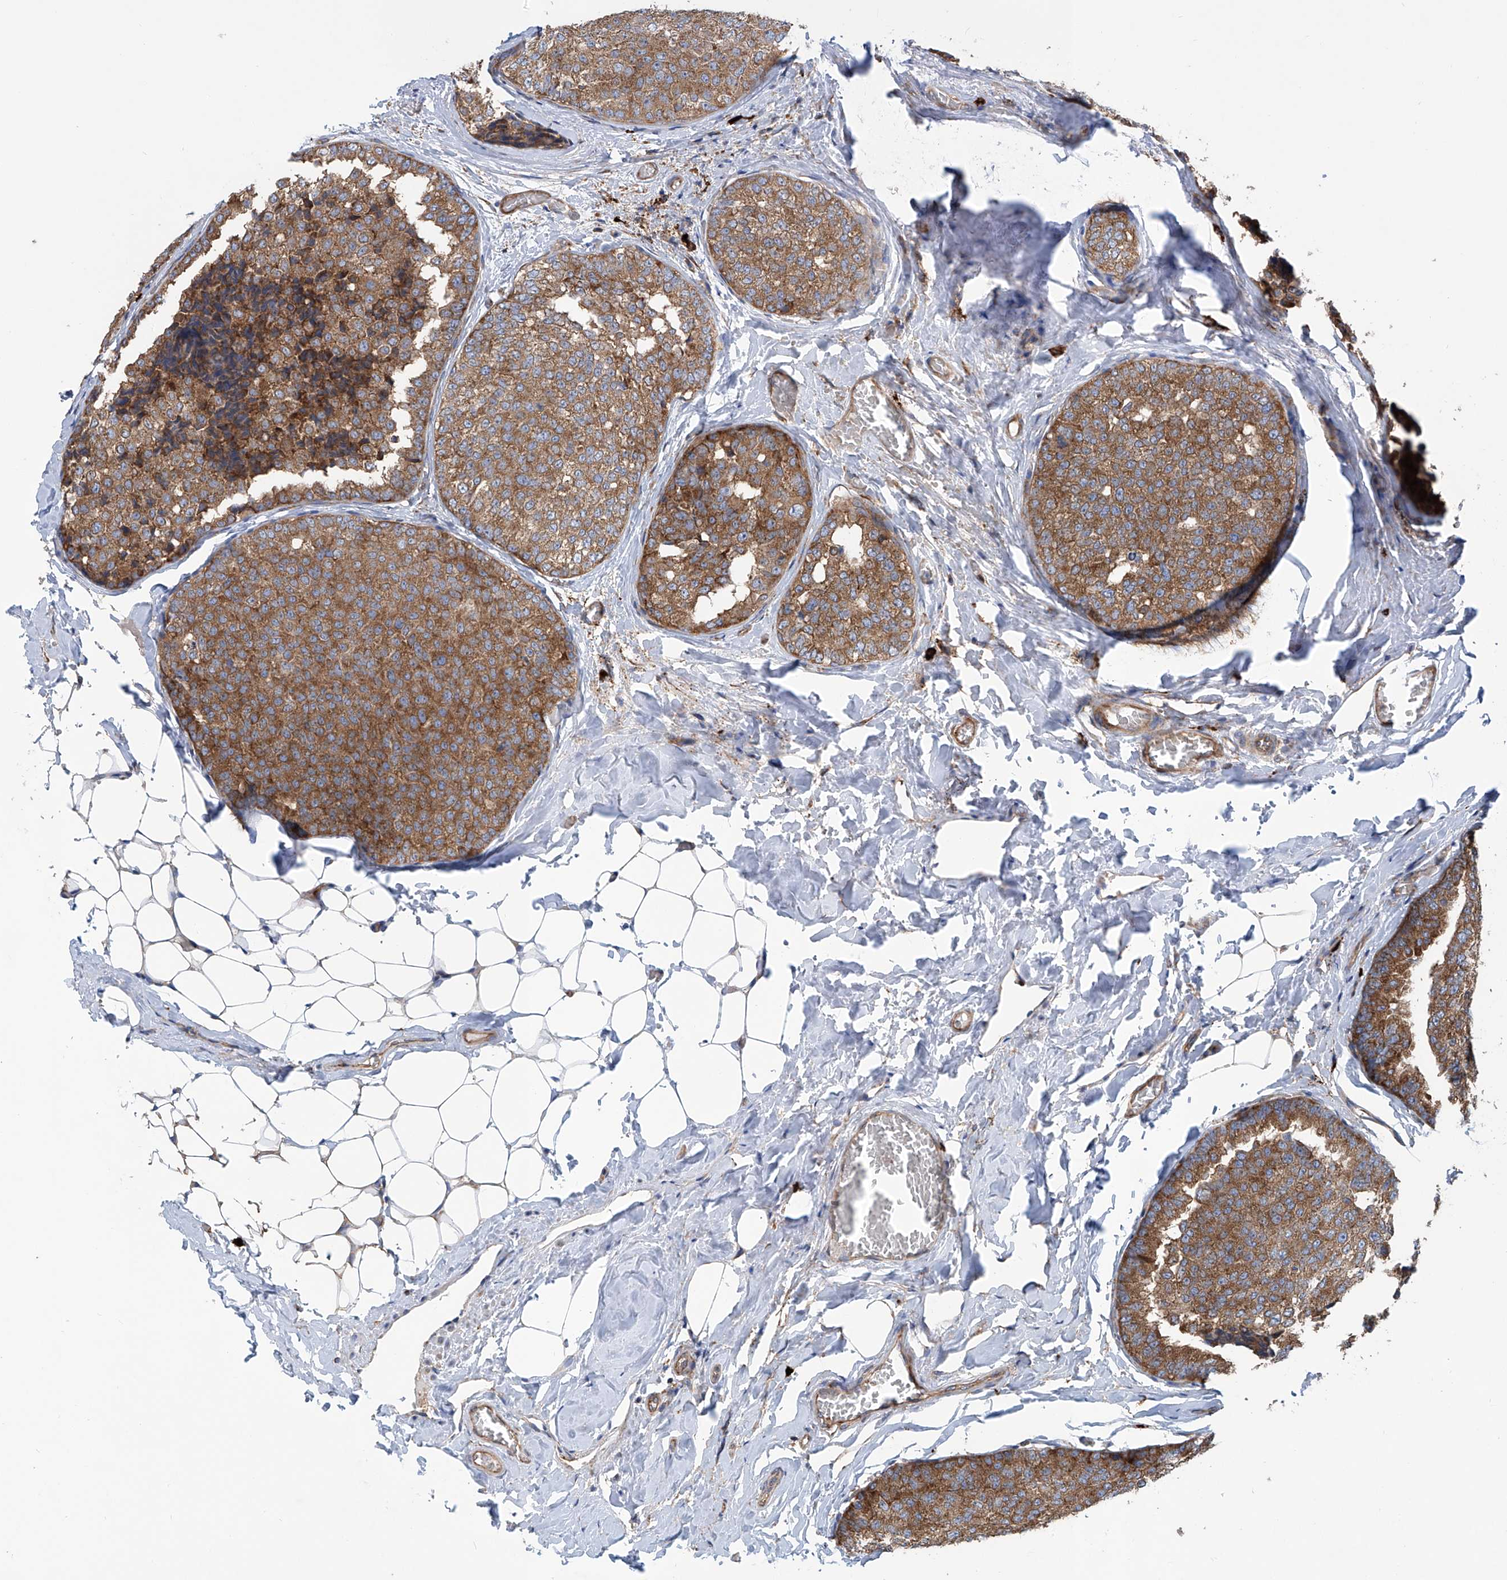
{"staining": {"intensity": "moderate", "quantity": ">75%", "location": "cytoplasmic/membranous"}, "tissue": "breast cancer", "cell_type": "Tumor cells", "image_type": "cancer", "snomed": [{"axis": "morphology", "description": "Normal tissue, NOS"}, {"axis": "morphology", "description": "Duct carcinoma"}, {"axis": "topography", "description": "Breast"}], "caption": "Brown immunohistochemical staining in breast cancer reveals moderate cytoplasmic/membranous positivity in approximately >75% of tumor cells. The staining is performed using DAB (3,3'-diaminobenzidine) brown chromogen to label protein expression. The nuclei are counter-stained blue using hematoxylin.", "gene": "SENP2", "patient": {"sex": "female", "age": 43}}